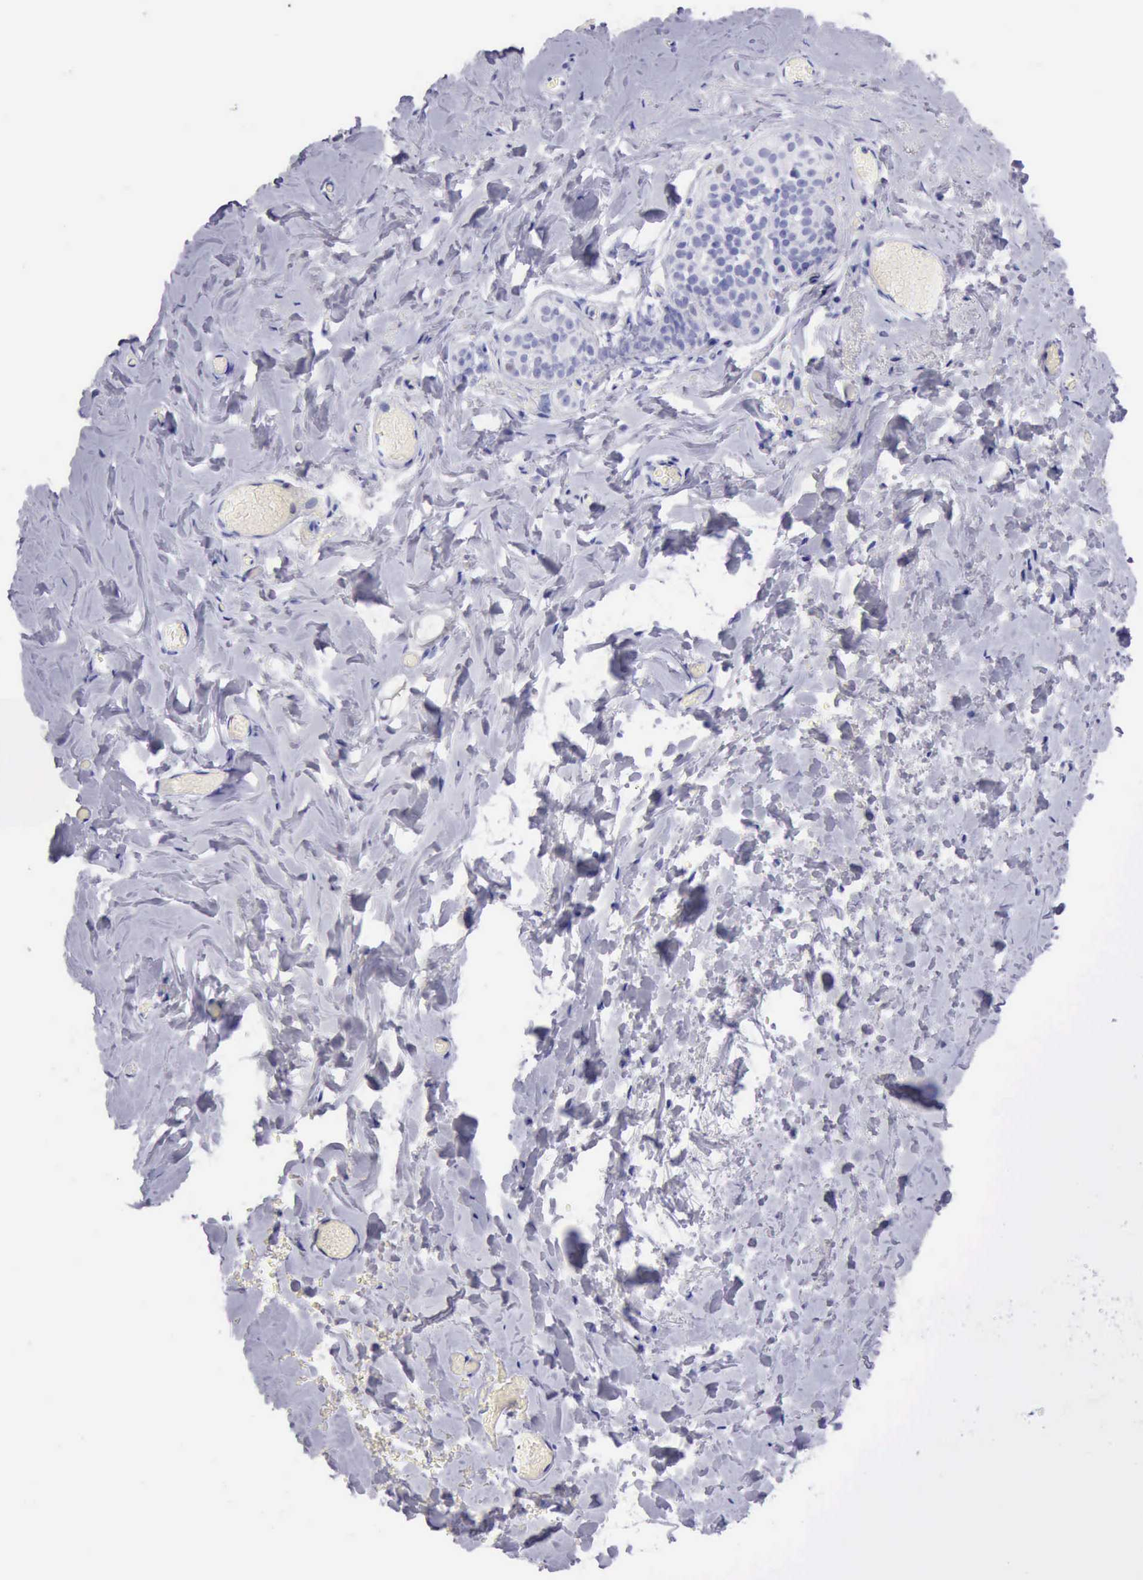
{"staining": {"intensity": "negative", "quantity": "none", "location": "none"}, "tissue": "breast", "cell_type": "Adipocytes", "image_type": "normal", "snomed": [{"axis": "morphology", "description": "Normal tissue, NOS"}, {"axis": "topography", "description": "Breast"}], "caption": "High power microscopy photomicrograph of an immunohistochemistry (IHC) image of benign breast, revealing no significant positivity in adipocytes.", "gene": "MCM2", "patient": {"sex": "female", "age": 75}}